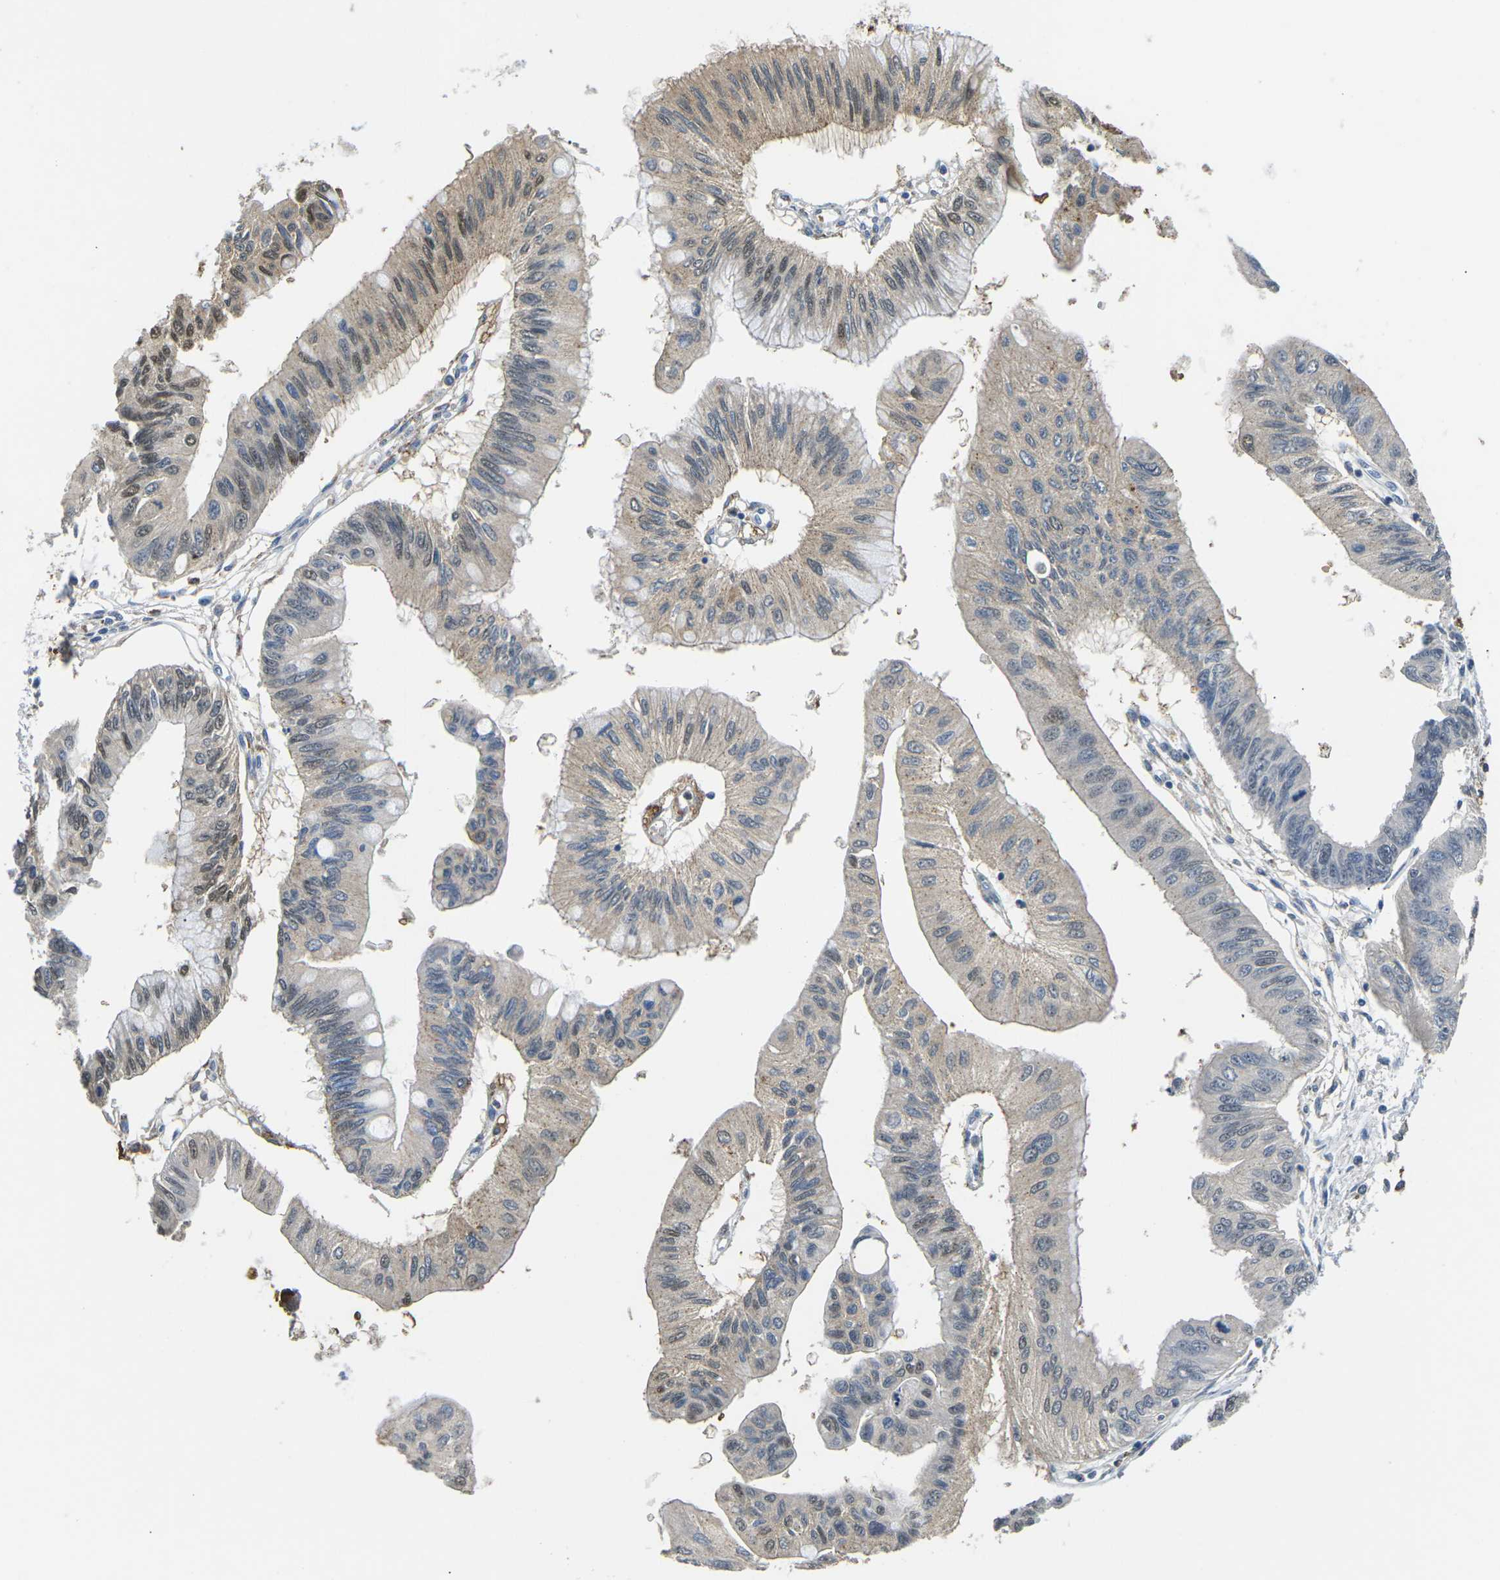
{"staining": {"intensity": "weak", "quantity": "<25%", "location": "nuclear"}, "tissue": "pancreatic cancer", "cell_type": "Tumor cells", "image_type": "cancer", "snomed": [{"axis": "morphology", "description": "Adenocarcinoma, NOS"}, {"axis": "topography", "description": "Pancreas"}], "caption": "A photomicrograph of pancreatic adenocarcinoma stained for a protein reveals no brown staining in tumor cells.", "gene": "SCNN1B", "patient": {"sex": "female", "age": 77}}